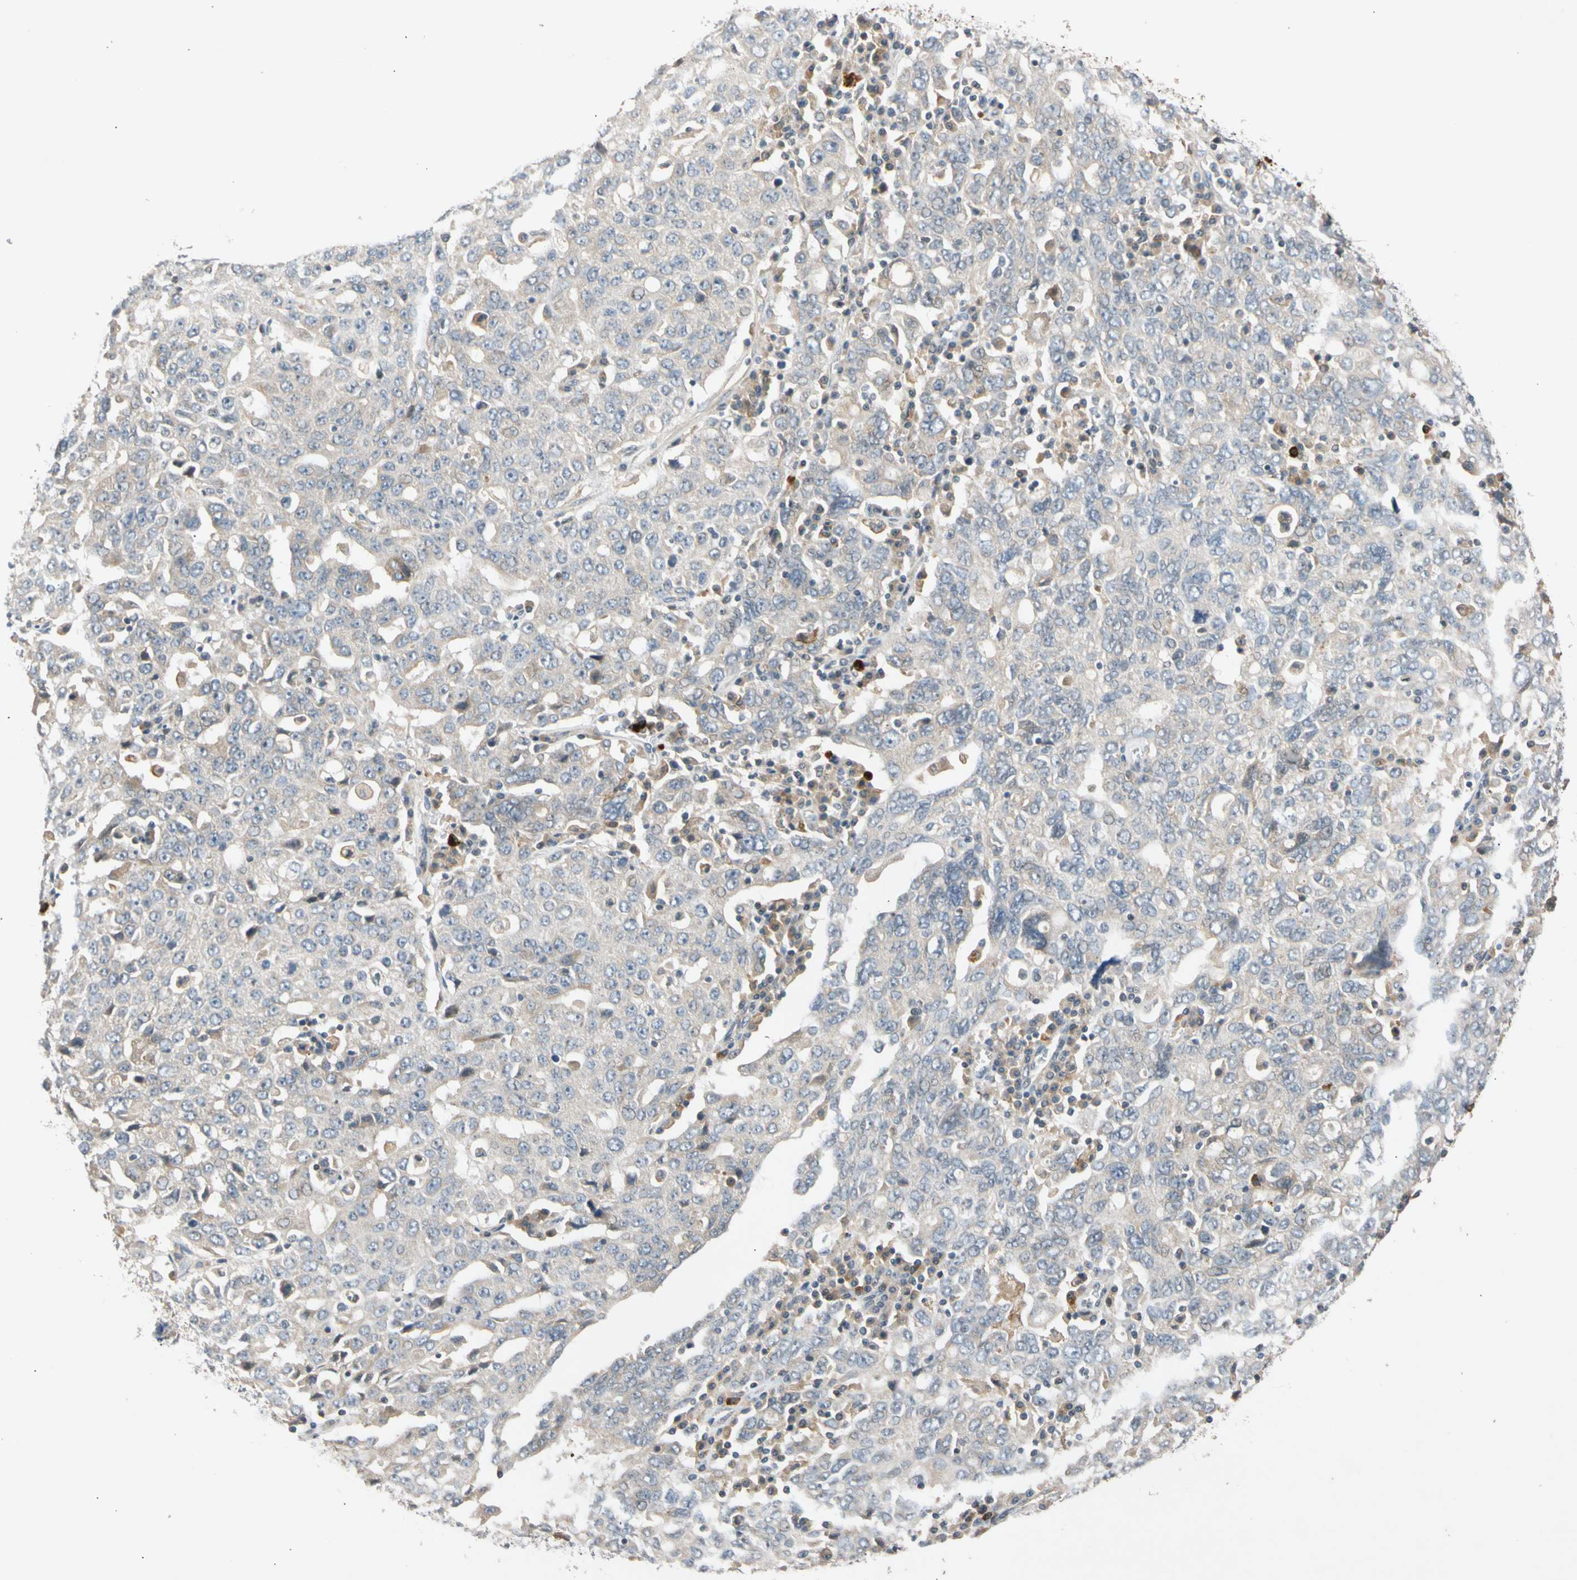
{"staining": {"intensity": "negative", "quantity": "none", "location": "none"}, "tissue": "ovarian cancer", "cell_type": "Tumor cells", "image_type": "cancer", "snomed": [{"axis": "morphology", "description": "Carcinoma, endometroid"}, {"axis": "topography", "description": "Ovary"}], "caption": "Tumor cells are negative for brown protein staining in ovarian endometroid carcinoma. (Brightfield microscopy of DAB immunohistochemistry at high magnification).", "gene": "CNST", "patient": {"sex": "female", "age": 62}}